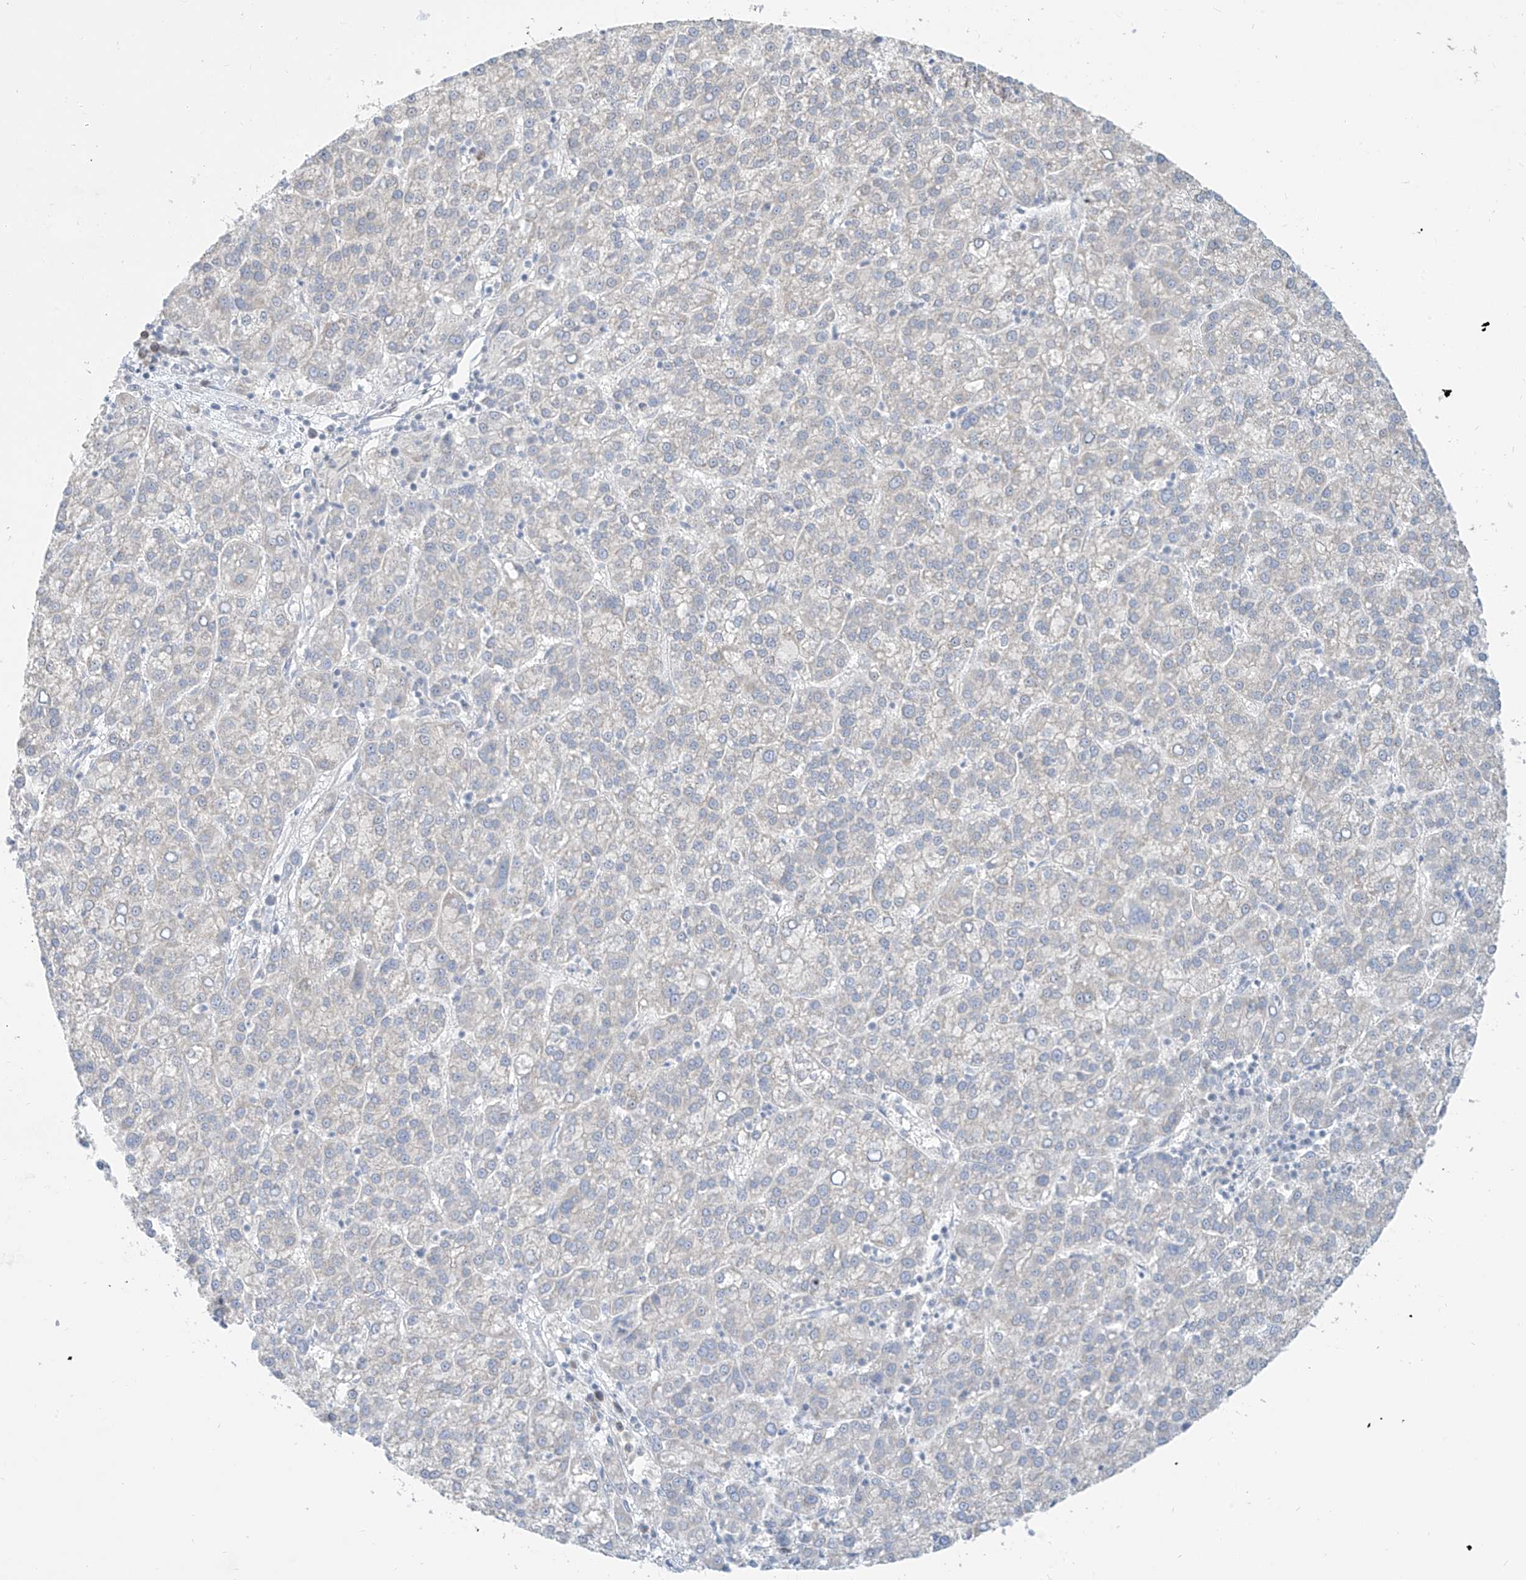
{"staining": {"intensity": "negative", "quantity": "none", "location": "none"}, "tissue": "liver cancer", "cell_type": "Tumor cells", "image_type": "cancer", "snomed": [{"axis": "morphology", "description": "Carcinoma, Hepatocellular, NOS"}, {"axis": "topography", "description": "Liver"}], "caption": "Protein analysis of liver hepatocellular carcinoma displays no significant expression in tumor cells.", "gene": "C2orf42", "patient": {"sex": "female", "age": 58}}